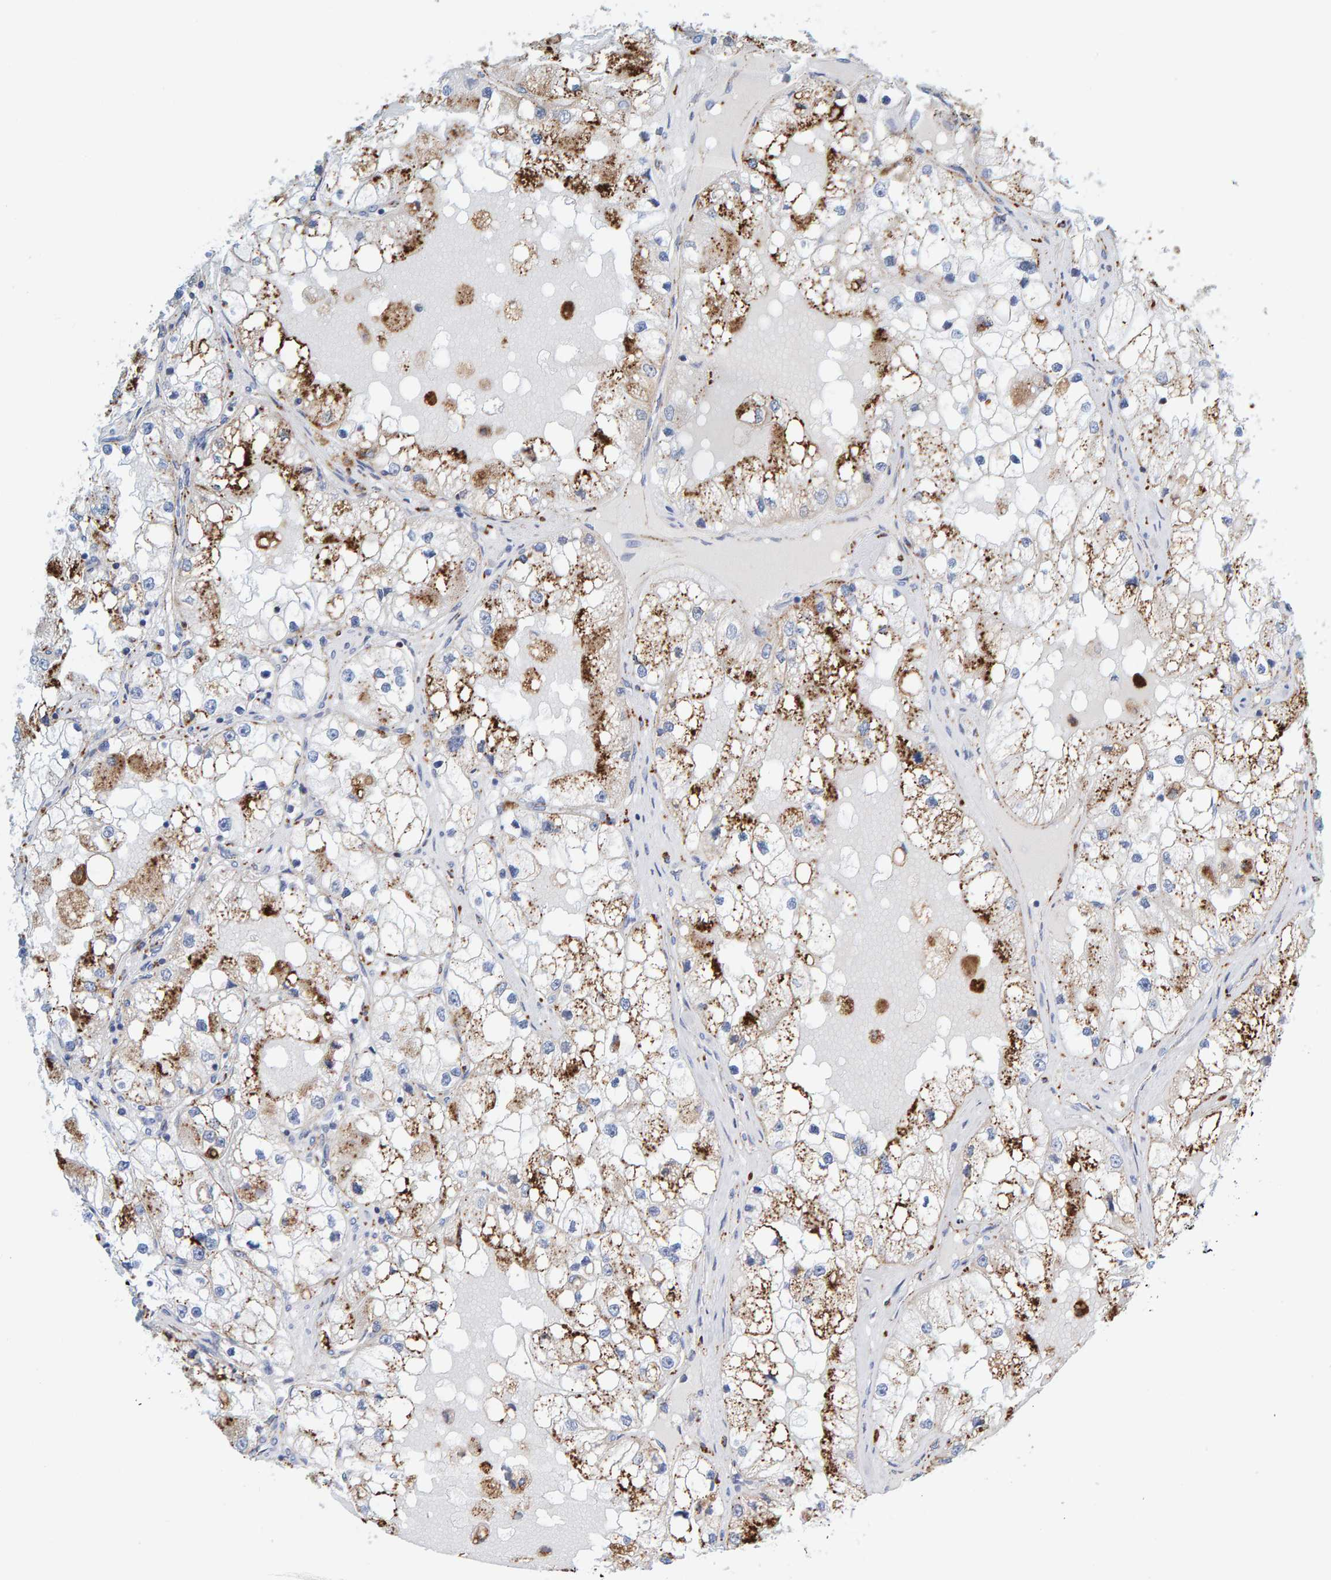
{"staining": {"intensity": "moderate", "quantity": "25%-75%", "location": "cytoplasmic/membranous"}, "tissue": "renal cancer", "cell_type": "Tumor cells", "image_type": "cancer", "snomed": [{"axis": "morphology", "description": "Adenocarcinoma, NOS"}, {"axis": "topography", "description": "Kidney"}], "caption": "Human renal cancer (adenocarcinoma) stained with a protein marker displays moderate staining in tumor cells.", "gene": "BIN3", "patient": {"sex": "male", "age": 68}}